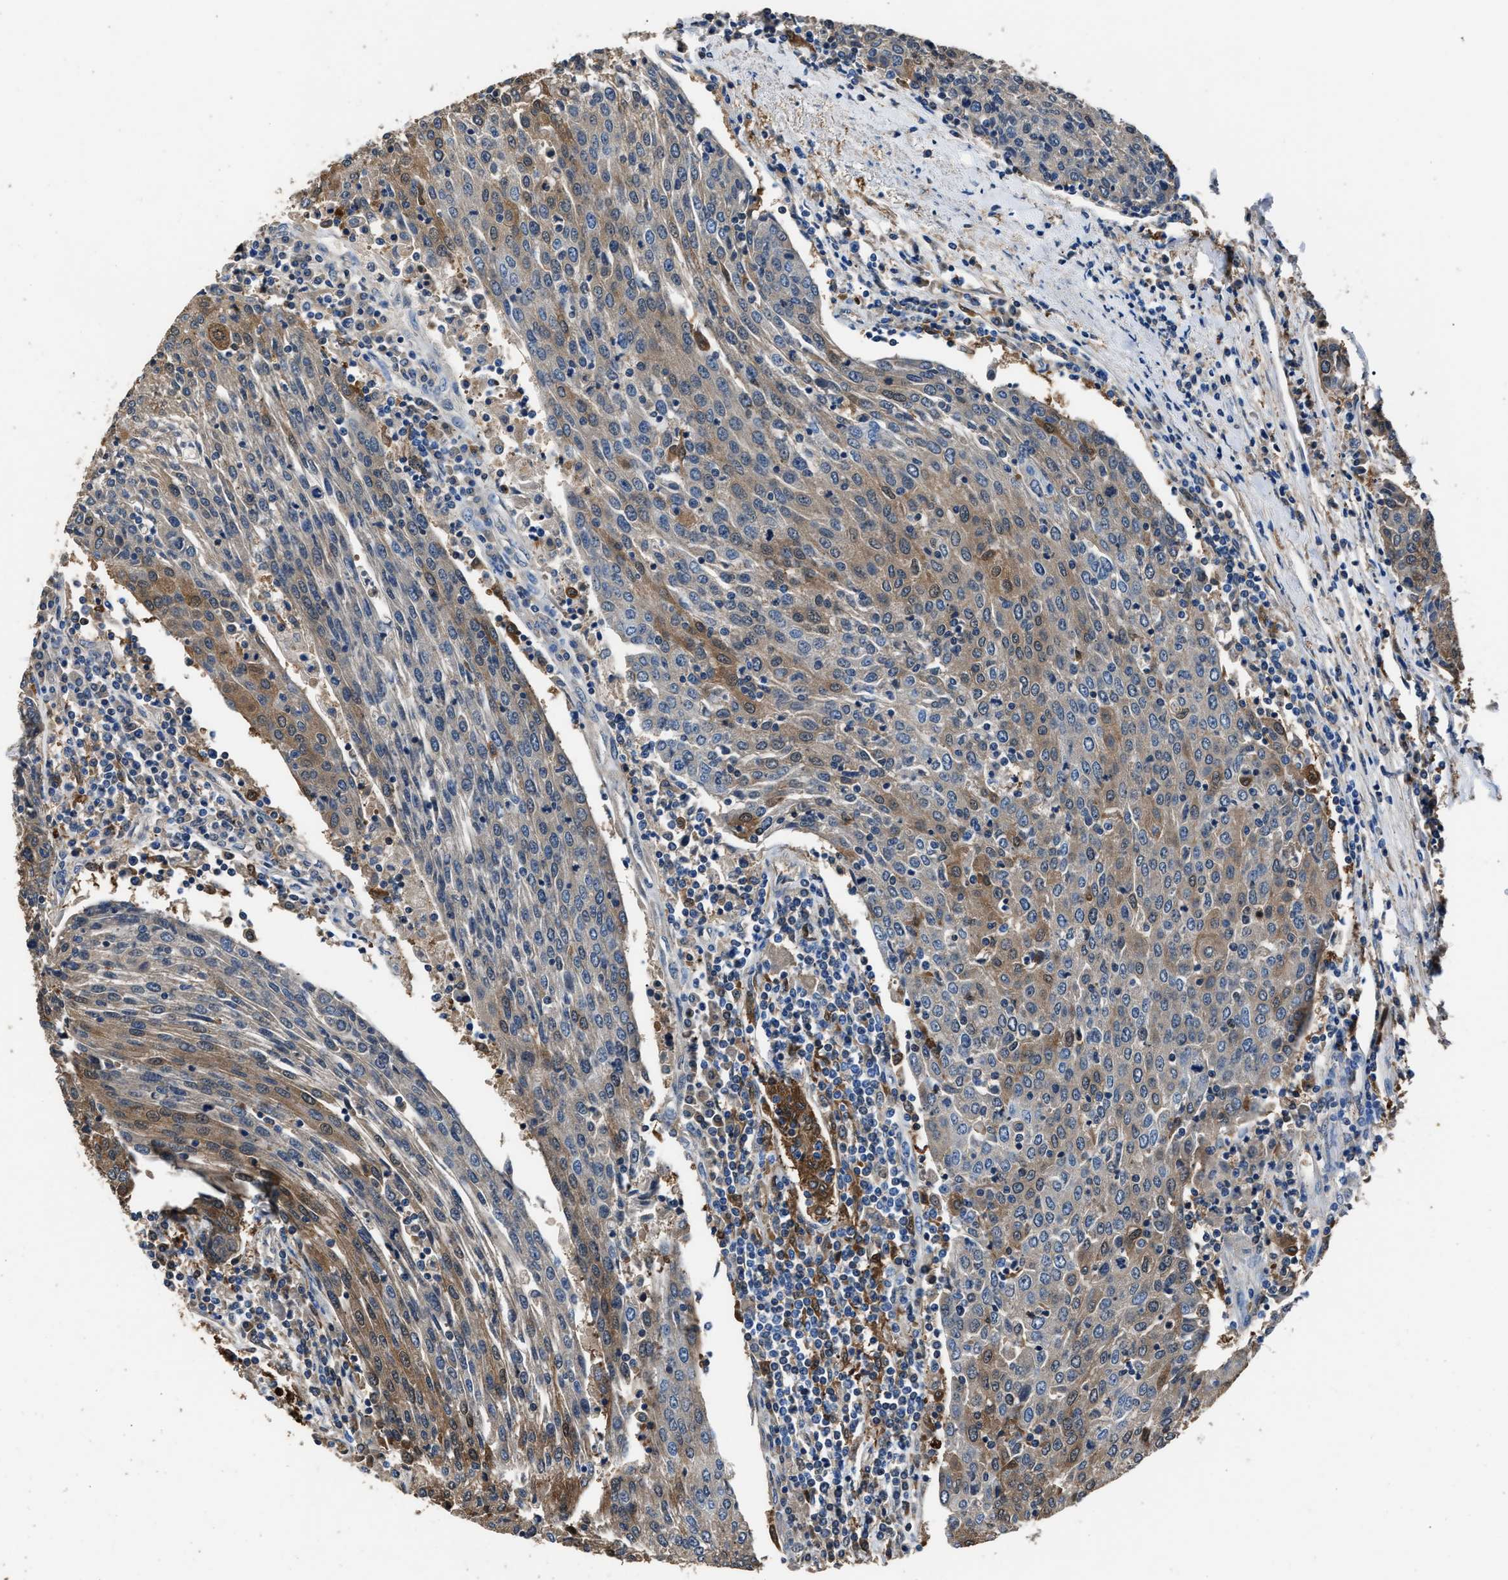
{"staining": {"intensity": "moderate", "quantity": "25%-75%", "location": "cytoplasmic/membranous"}, "tissue": "urothelial cancer", "cell_type": "Tumor cells", "image_type": "cancer", "snomed": [{"axis": "morphology", "description": "Urothelial carcinoma, High grade"}, {"axis": "topography", "description": "Urinary bladder"}], "caption": "Urothelial cancer was stained to show a protein in brown. There is medium levels of moderate cytoplasmic/membranous staining in about 25%-75% of tumor cells.", "gene": "GSTP1", "patient": {"sex": "female", "age": 85}}